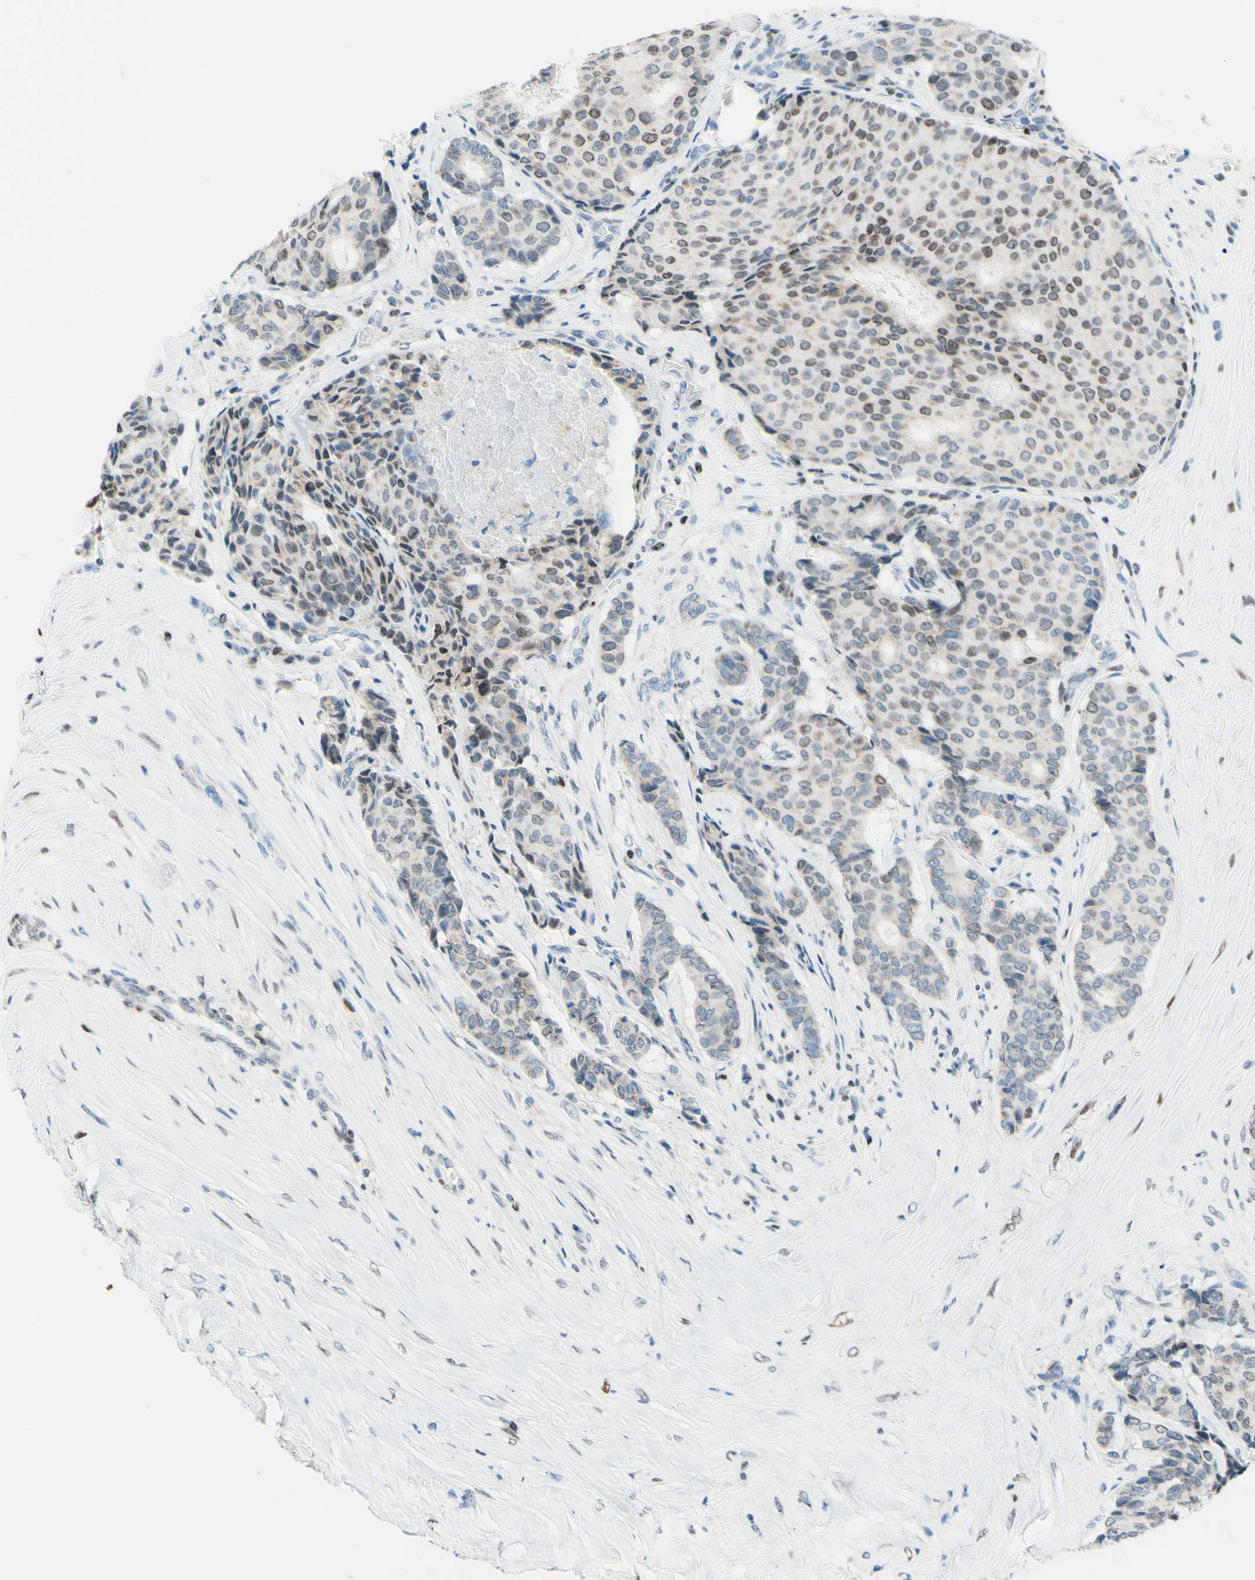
{"staining": {"intensity": "weak", "quantity": "25%-75%", "location": "cytoplasmic/membranous,nuclear"}, "tissue": "breast cancer", "cell_type": "Tumor cells", "image_type": "cancer", "snomed": [{"axis": "morphology", "description": "Duct carcinoma"}, {"axis": "topography", "description": "Breast"}], "caption": "Protein expression analysis of intraductal carcinoma (breast) reveals weak cytoplasmic/membranous and nuclear expression in approximately 25%-75% of tumor cells. (DAB = brown stain, brightfield microscopy at high magnification).", "gene": "CBX7", "patient": {"sex": "female", "age": 75}}